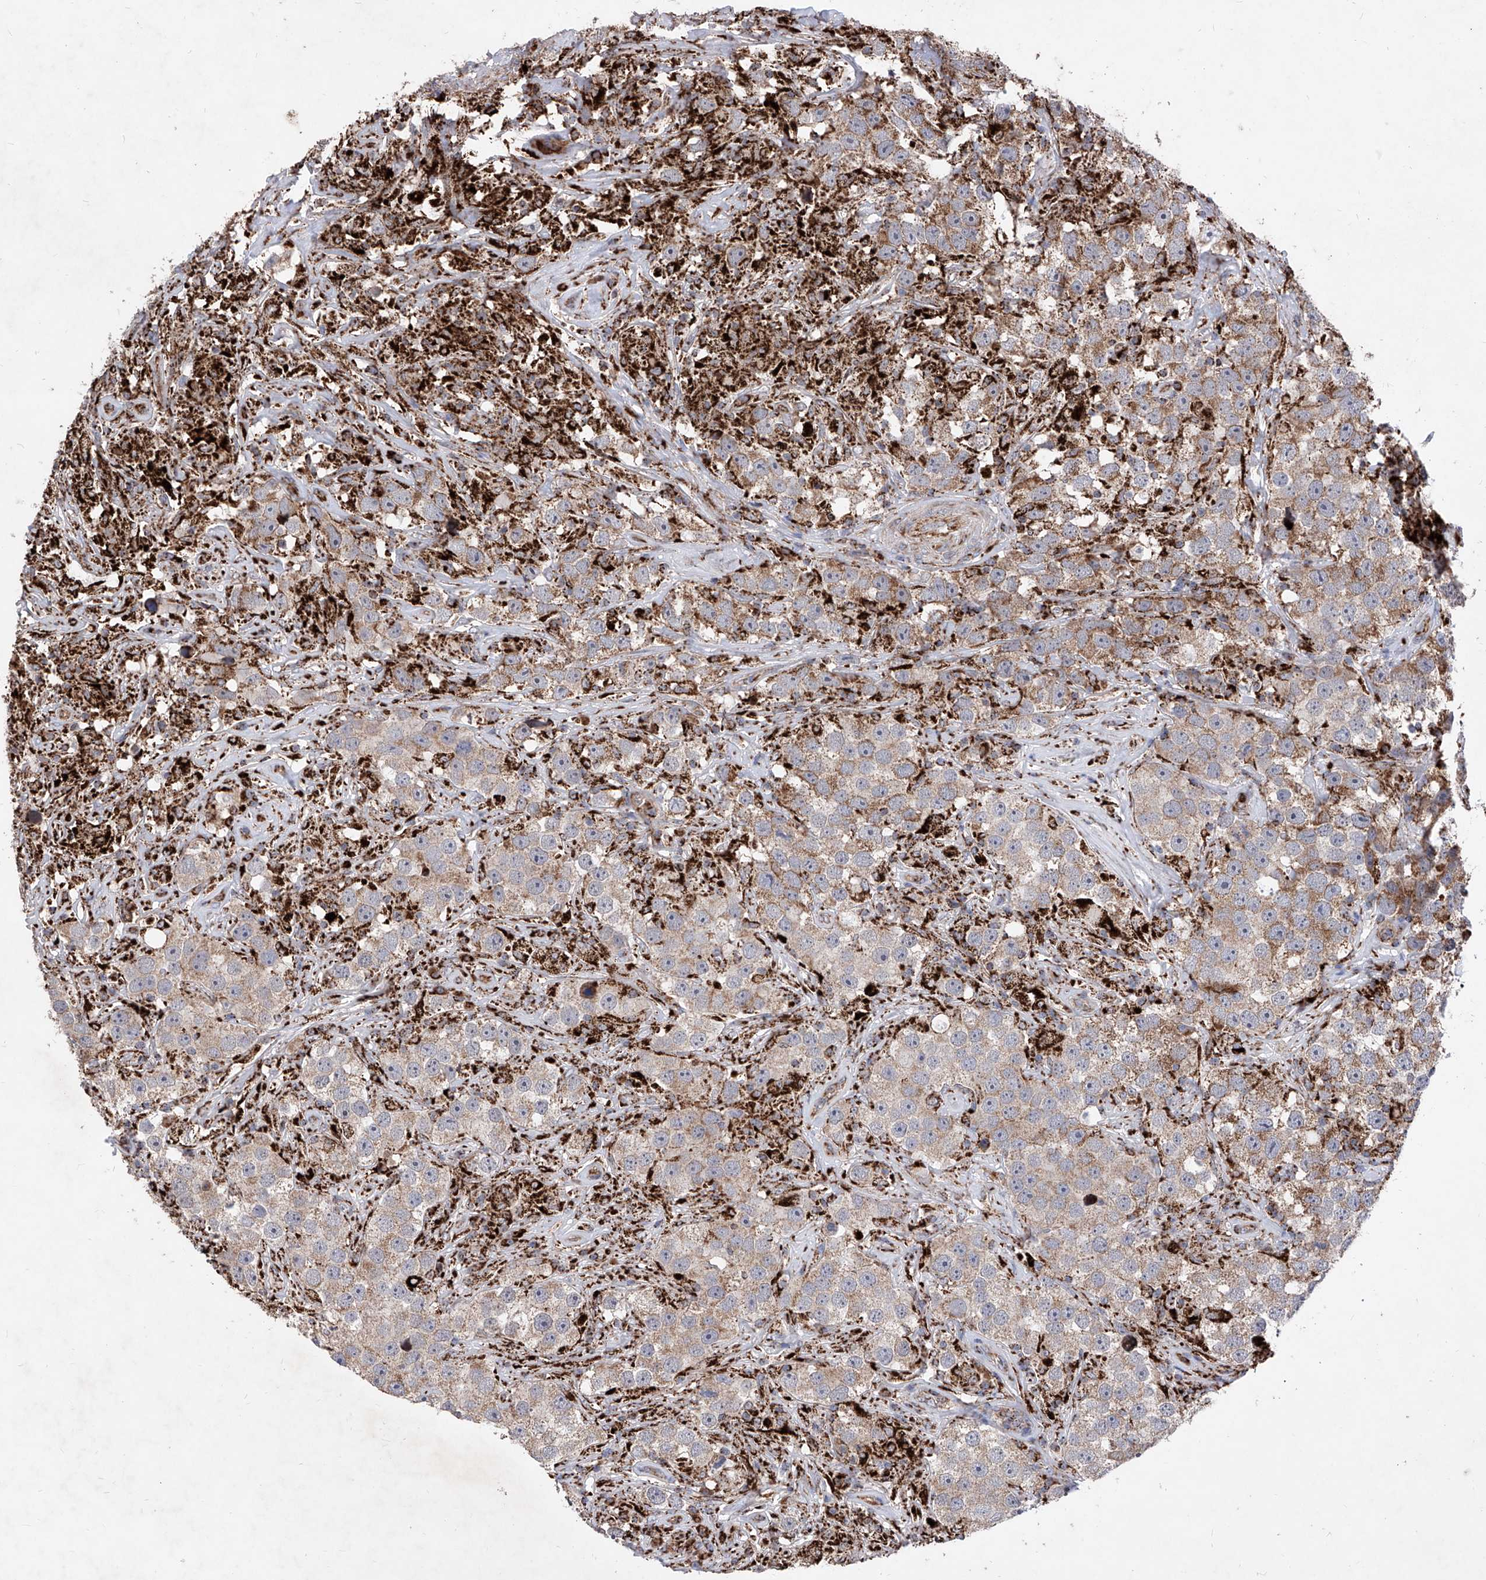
{"staining": {"intensity": "moderate", "quantity": ">75%", "location": "cytoplasmic/membranous"}, "tissue": "testis cancer", "cell_type": "Tumor cells", "image_type": "cancer", "snomed": [{"axis": "morphology", "description": "Seminoma, NOS"}, {"axis": "topography", "description": "Testis"}], "caption": "Protein expression analysis of human testis cancer (seminoma) reveals moderate cytoplasmic/membranous positivity in about >75% of tumor cells.", "gene": "SEMA6A", "patient": {"sex": "male", "age": 49}}